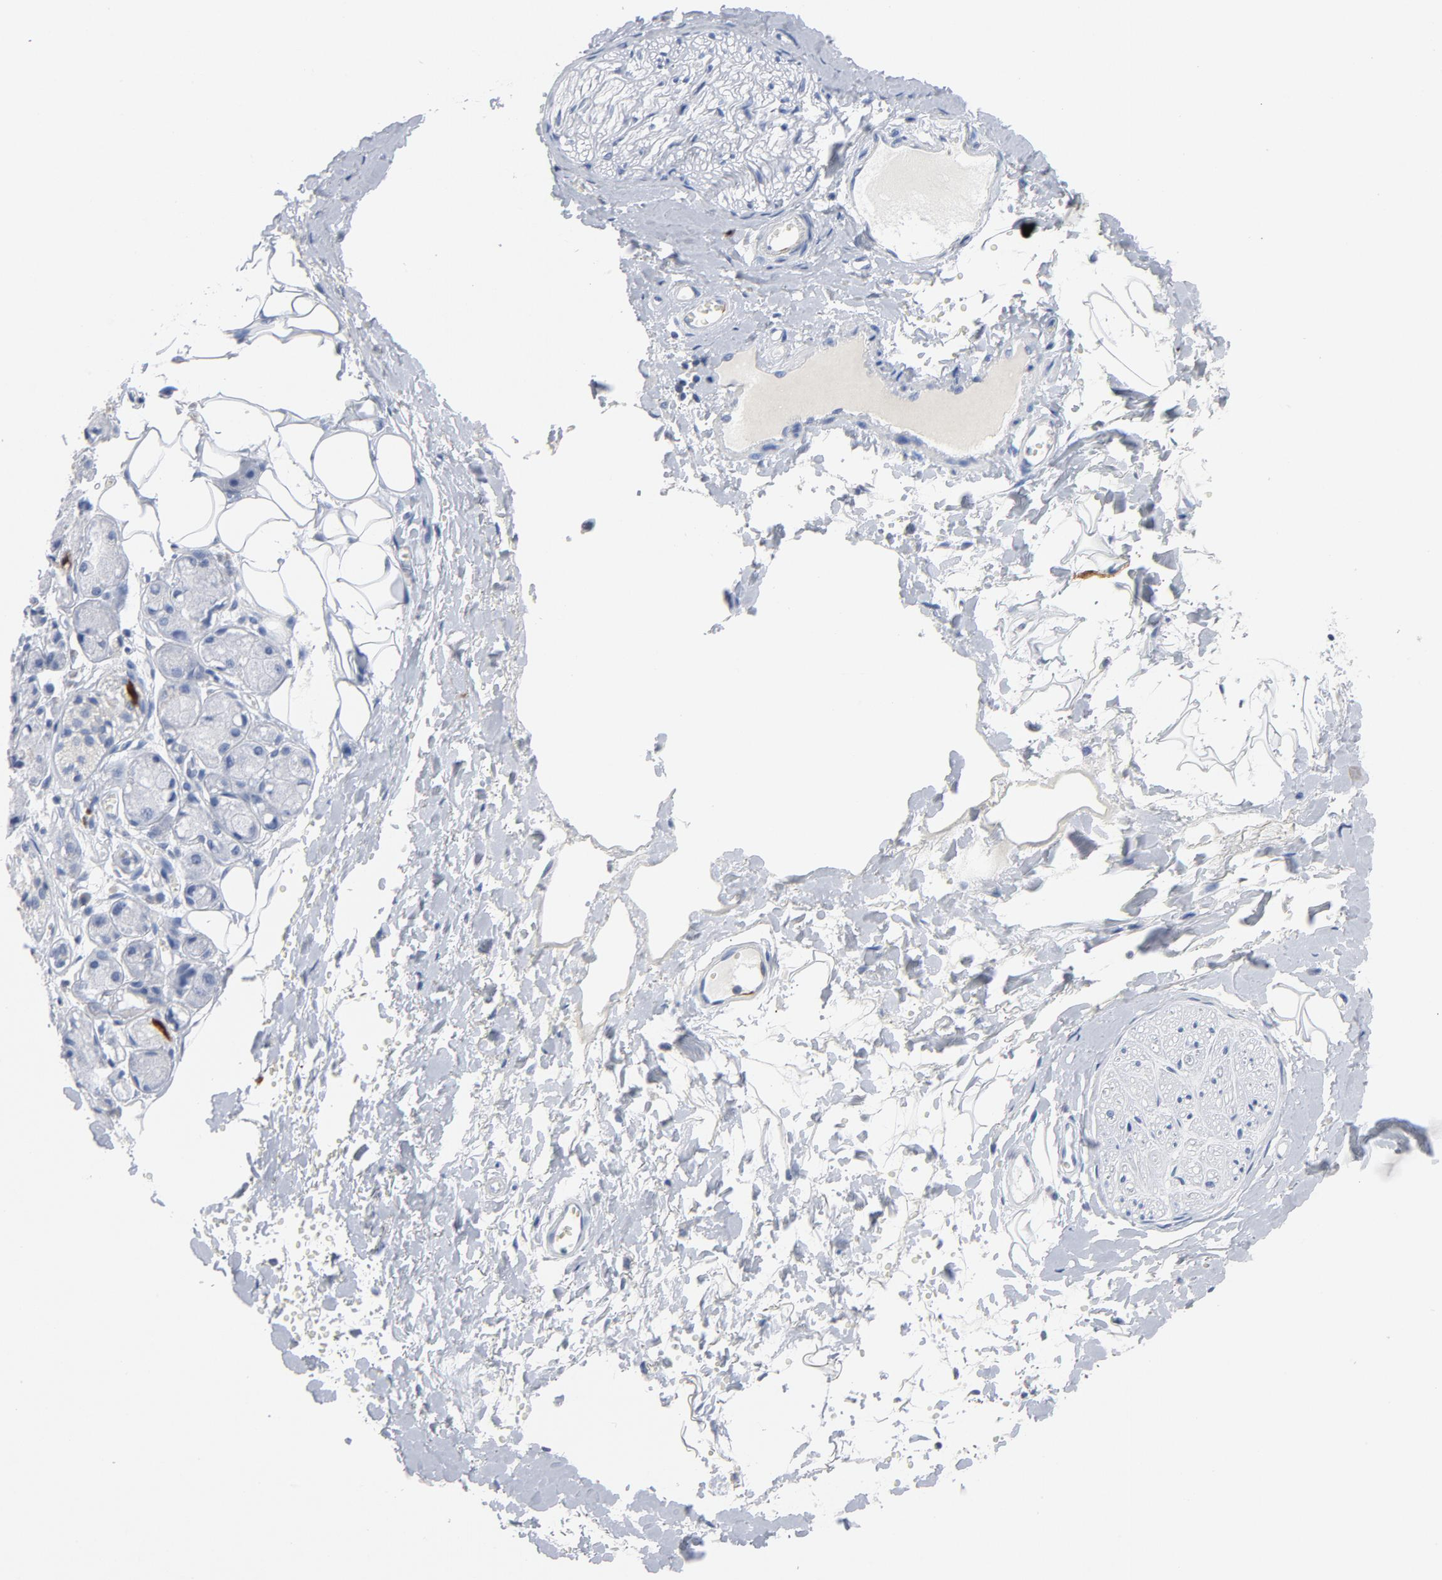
{"staining": {"intensity": "negative", "quantity": "none", "location": "none"}, "tissue": "adipose tissue", "cell_type": "Adipocytes", "image_type": "normal", "snomed": [{"axis": "morphology", "description": "Normal tissue, NOS"}, {"axis": "morphology", "description": "Inflammation, NOS"}, {"axis": "topography", "description": "Salivary gland"}, {"axis": "topography", "description": "Peripheral nerve tissue"}], "caption": "DAB immunohistochemical staining of normal adipose tissue displays no significant expression in adipocytes.", "gene": "CDC20", "patient": {"sex": "female", "age": 75}}